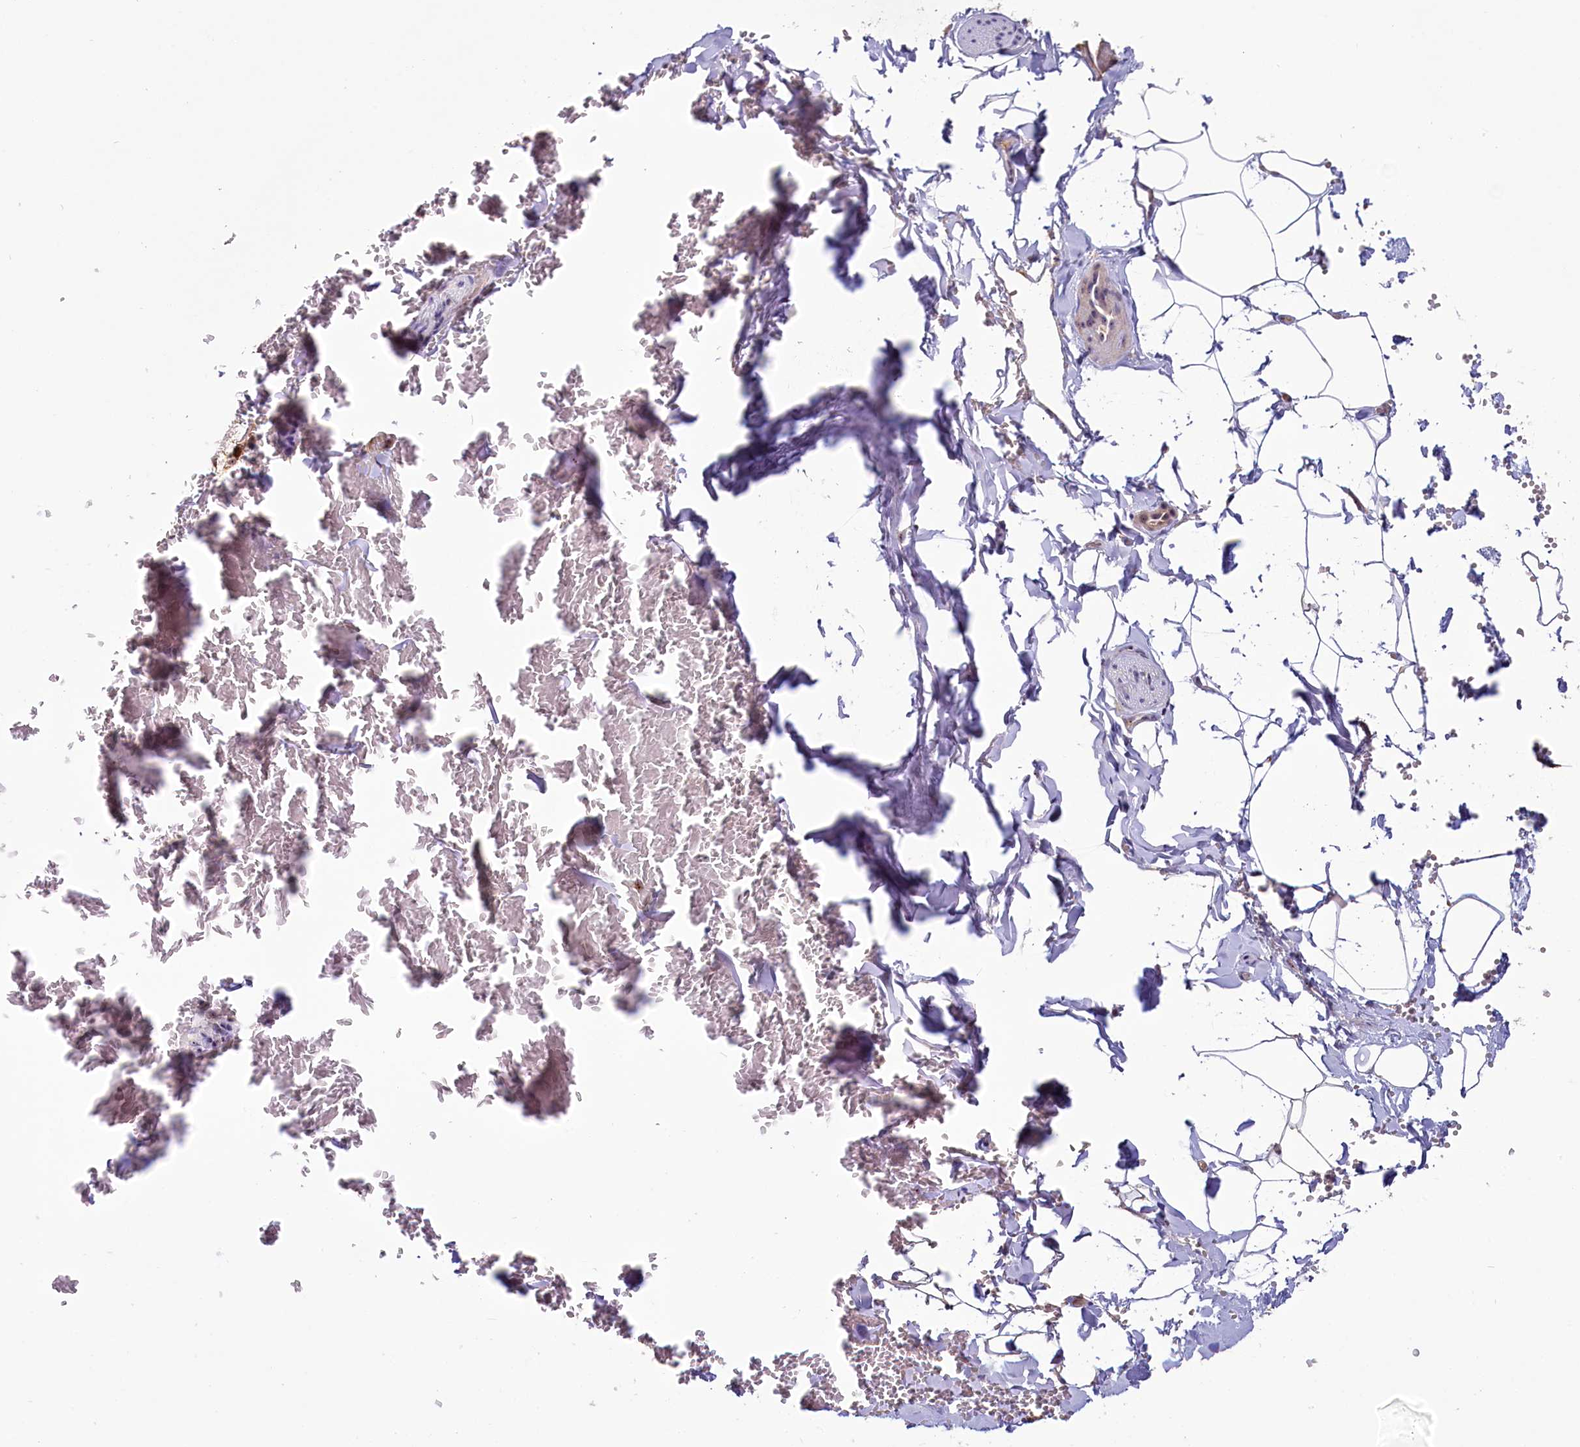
{"staining": {"intensity": "negative", "quantity": "none", "location": "none"}, "tissue": "adipose tissue", "cell_type": "Adipocytes", "image_type": "normal", "snomed": [{"axis": "morphology", "description": "Normal tissue, NOS"}, {"axis": "topography", "description": "Gallbladder"}, {"axis": "topography", "description": "Peripheral nerve tissue"}], "caption": "IHC micrograph of normal adipose tissue: human adipose tissue stained with DAB (3,3'-diaminobenzidine) exhibits no significant protein staining in adipocytes. (DAB (3,3'-diaminobenzidine) IHC, high magnification).", "gene": "TCOF1", "patient": {"sex": "male", "age": 38}}